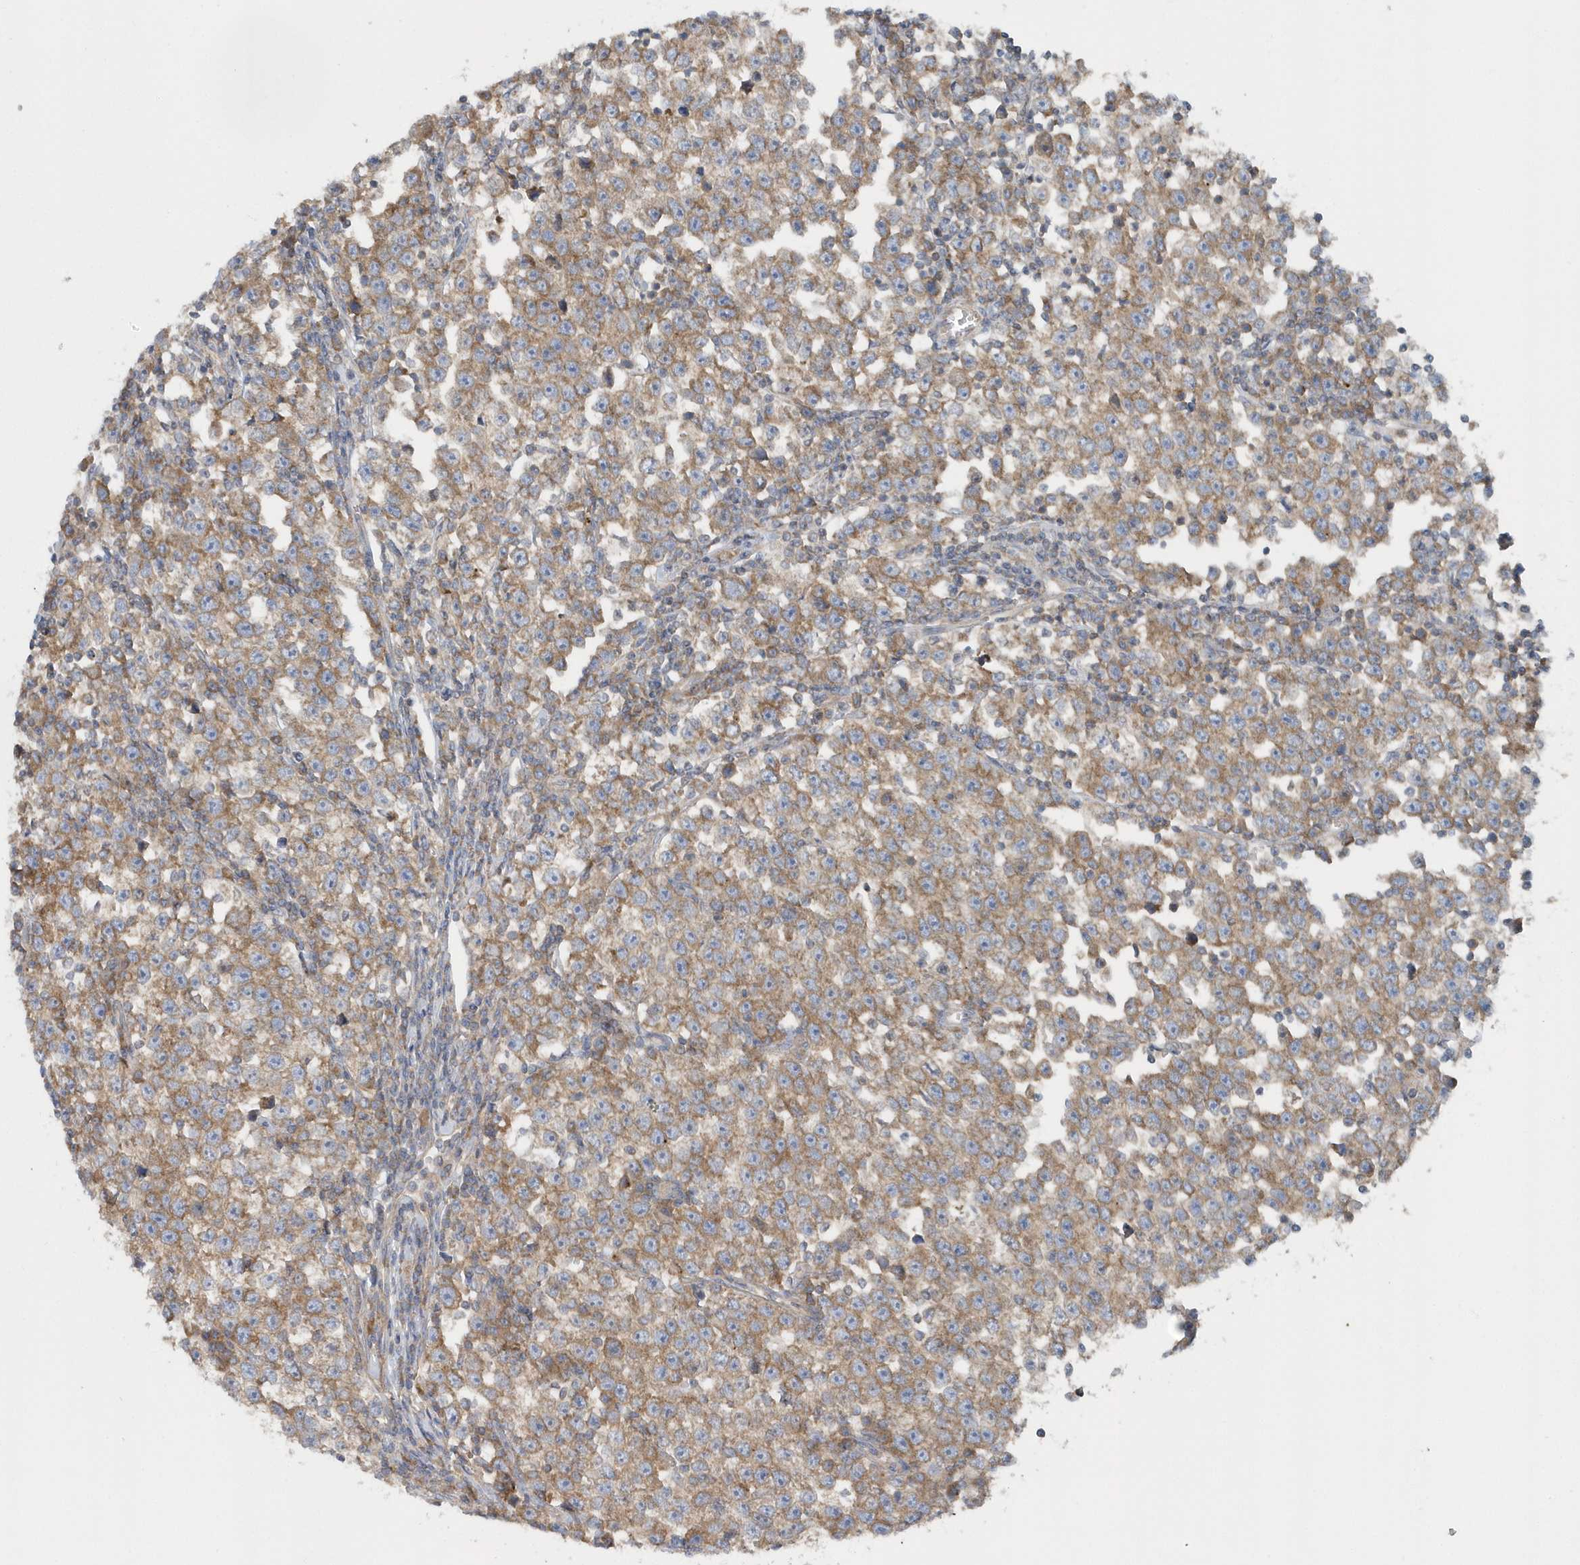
{"staining": {"intensity": "weak", "quantity": ">75%", "location": "cytoplasmic/membranous"}, "tissue": "testis cancer", "cell_type": "Tumor cells", "image_type": "cancer", "snomed": [{"axis": "morphology", "description": "Normal tissue, NOS"}, {"axis": "morphology", "description": "Seminoma, NOS"}, {"axis": "topography", "description": "Testis"}], "caption": "DAB (3,3'-diaminobenzidine) immunohistochemical staining of seminoma (testis) demonstrates weak cytoplasmic/membranous protein positivity in approximately >75% of tumor cells. Immunohistochemistry stains the protein of interest in brown and the nuclei are stained blue.", "gene": "EIF3C", "patient": {"sex": "male", "age": 43}}